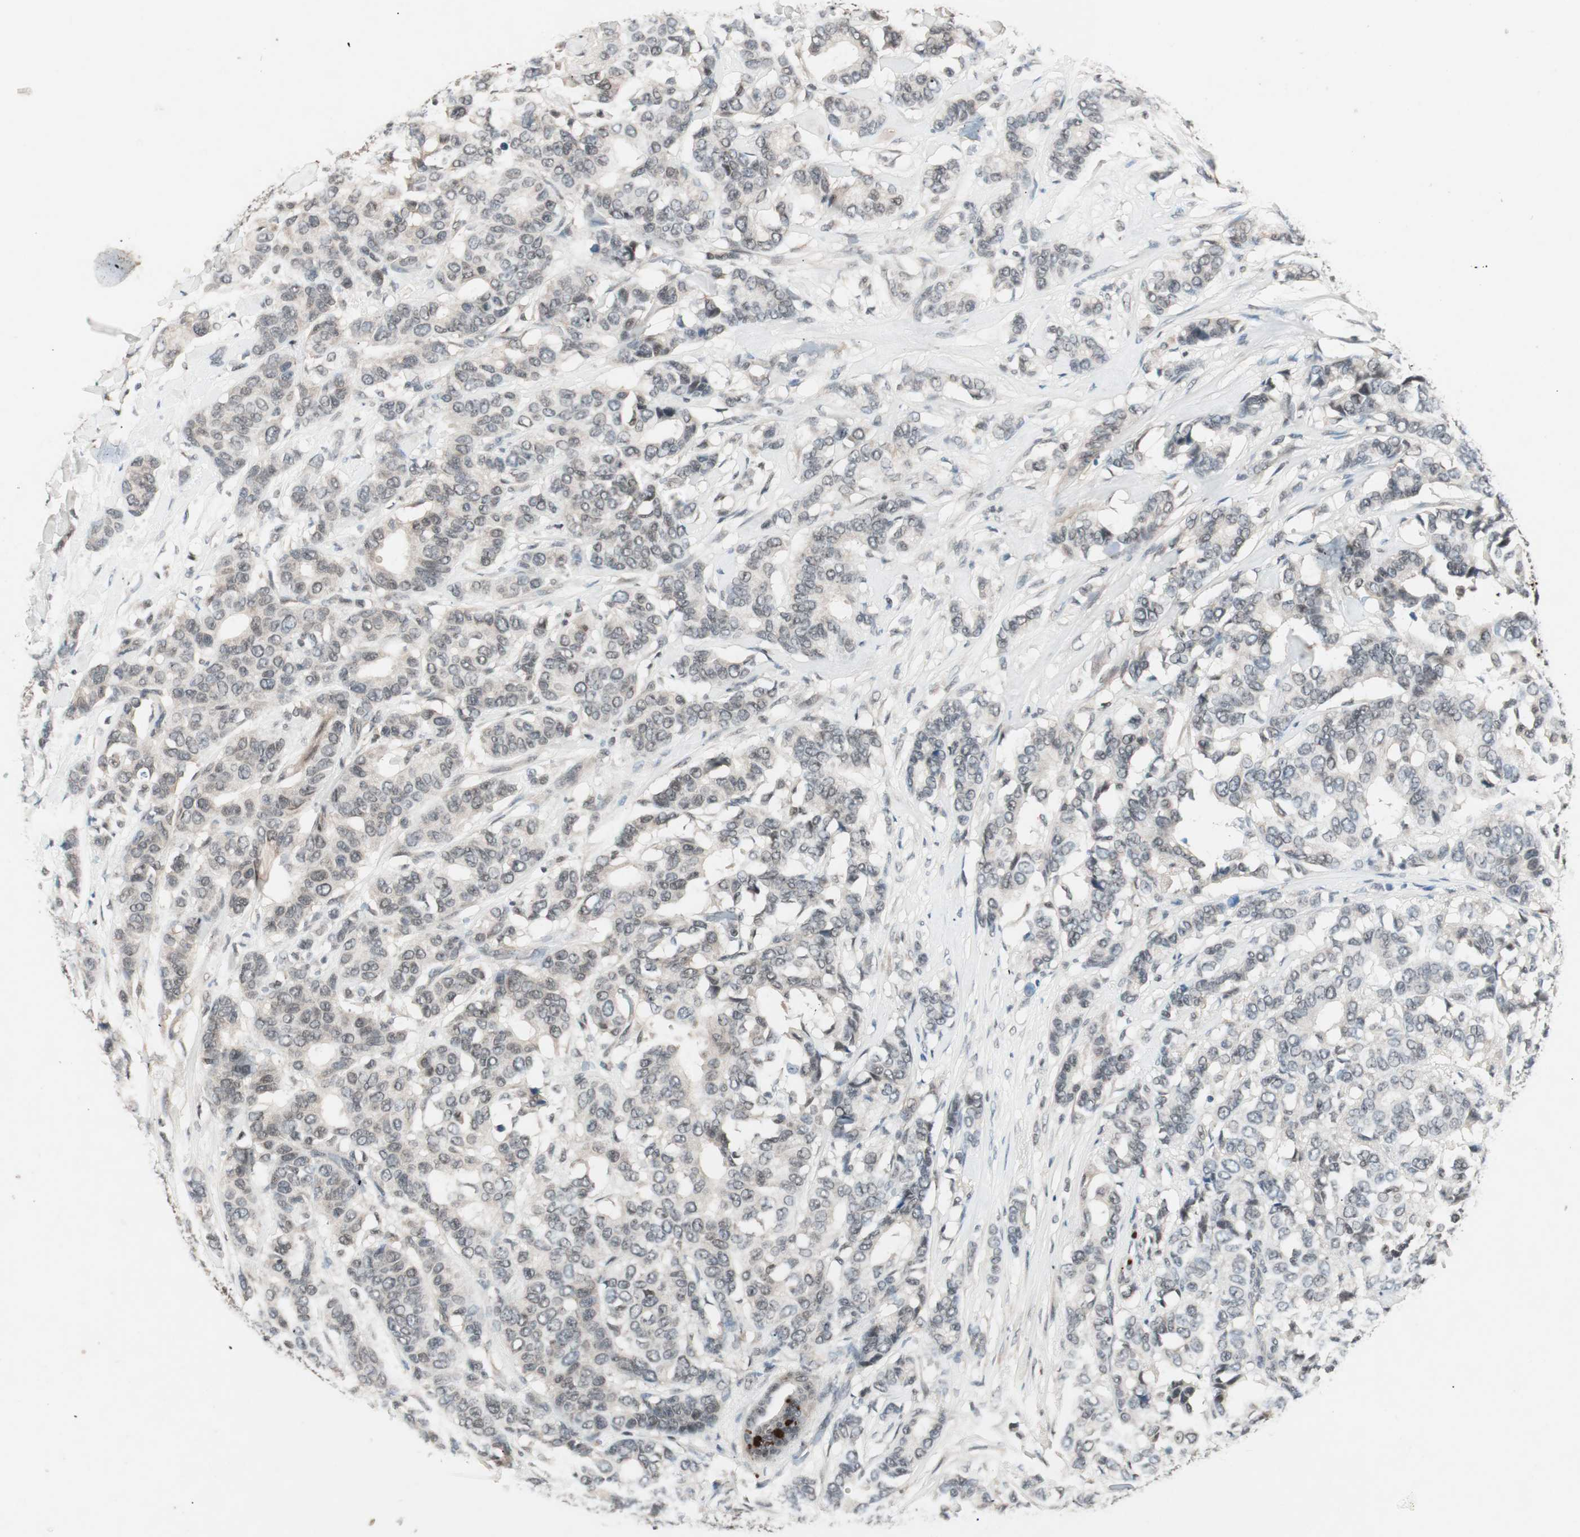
{"staining": {"intensity": "weak", "quantity": "<25%", "location": "nuclear"}, "tissue": "breast cancer", "cell_type": "Tumor cells", "image_type": "cancer", "snomed": [{"axis": "morphology", "description": "Duct carcinoma"}, {"axis": "topography", "description": "Breast"}], "caption": "Image shows no protein positivity in tumor cells of breast intraductal carcinoma tissue.", "gene": "NFRKB", "patient": {"sex": "female", "age": 87}}